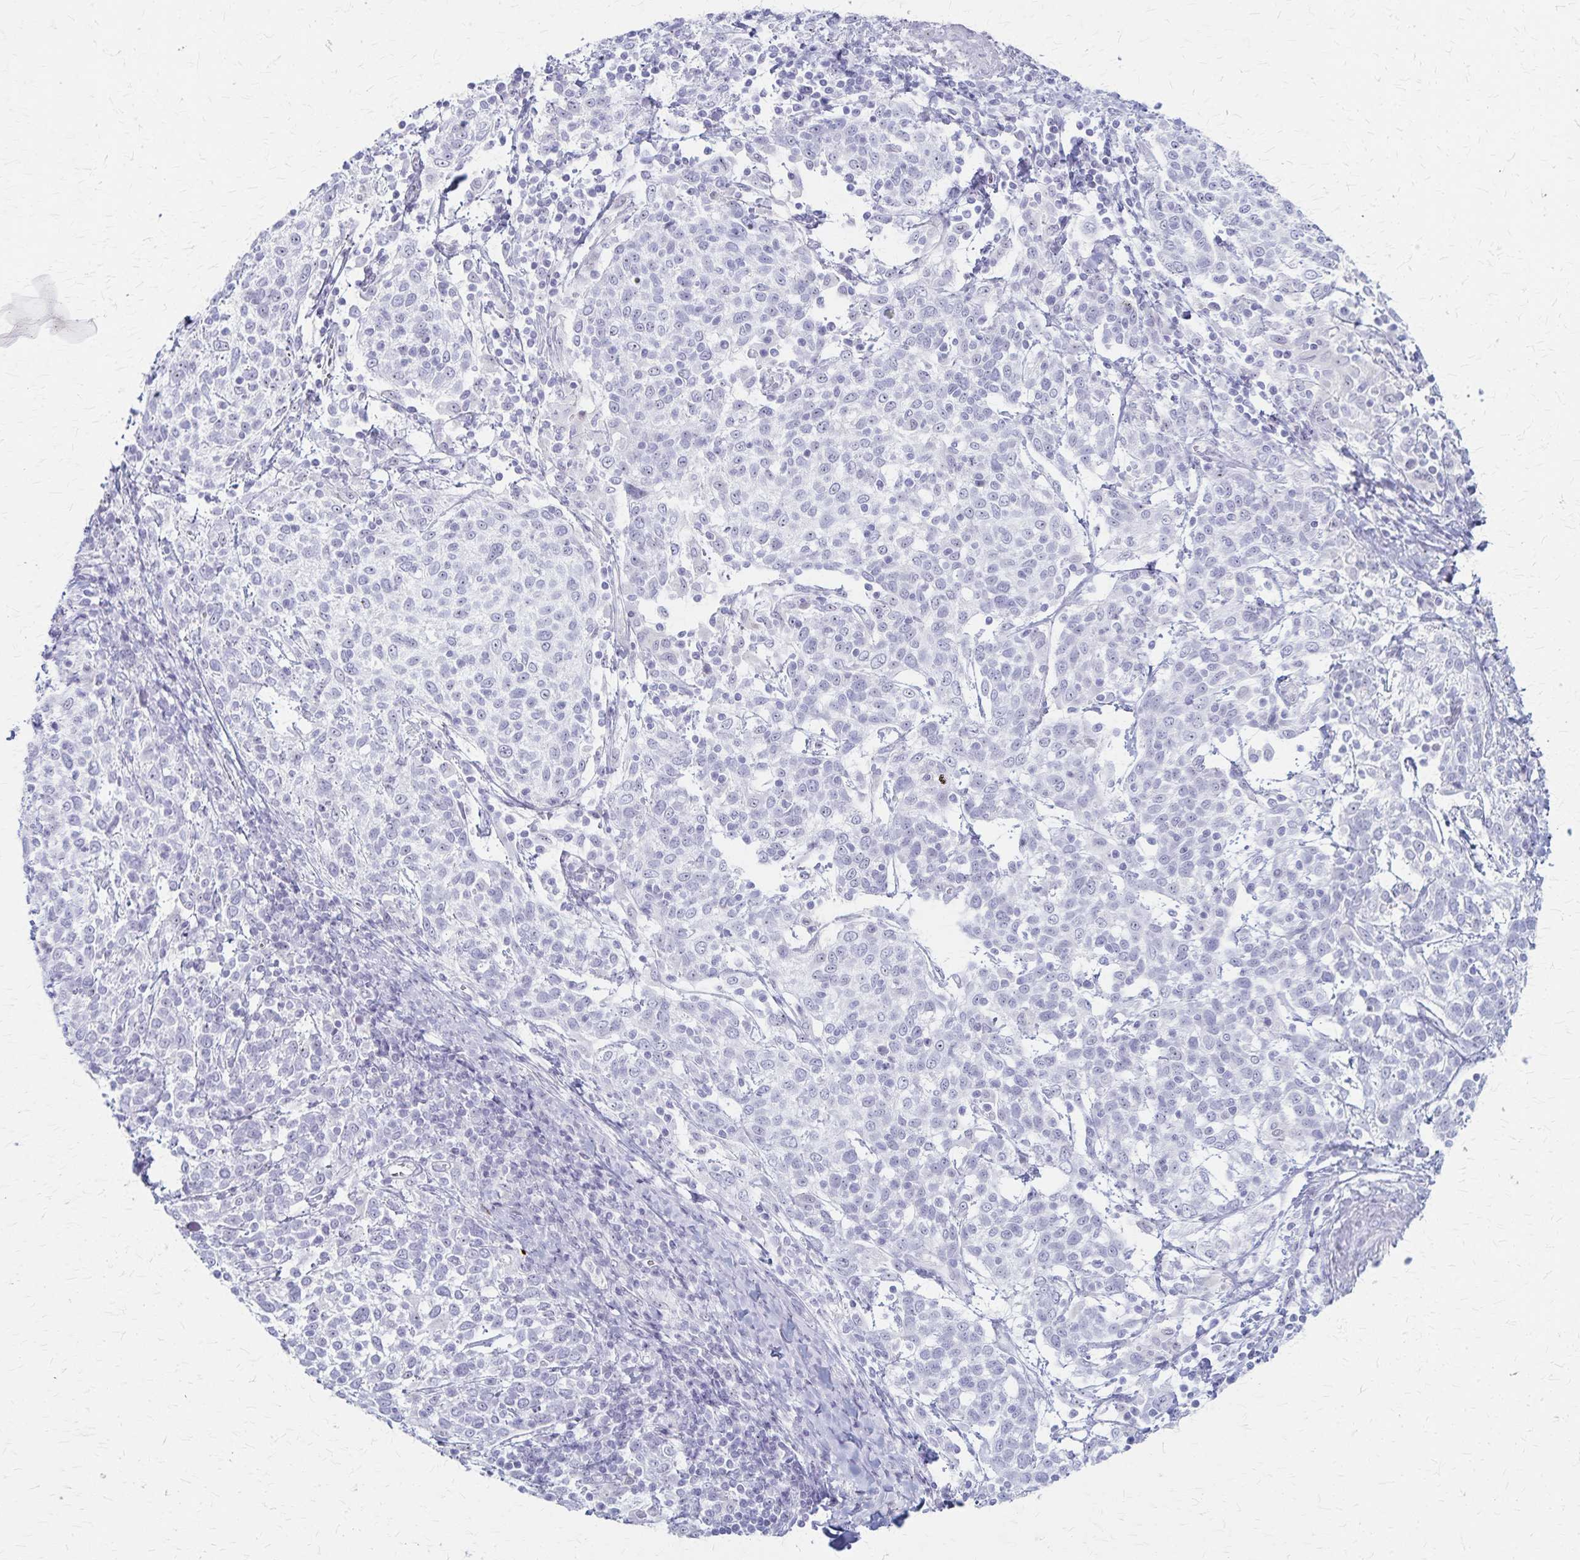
{"staining": {"intensity": "negative", "quantity": "none", "location": "none"}, "tissue": "cervical cancer", "cell_type": "Tumor cells", "image_type": "cancer", "snomed": [{"axis": "morphology", "description": "Squamous cell carcinoma, NOS"}, {"axis": "topography", "description": "Cervix"}], "caption": "Tumor cells are negative for protein expression in human cervical cancer (squamous cell carcinoma).", "gene": "DLK2", "patient": {"sex": "female", "age": 61}}